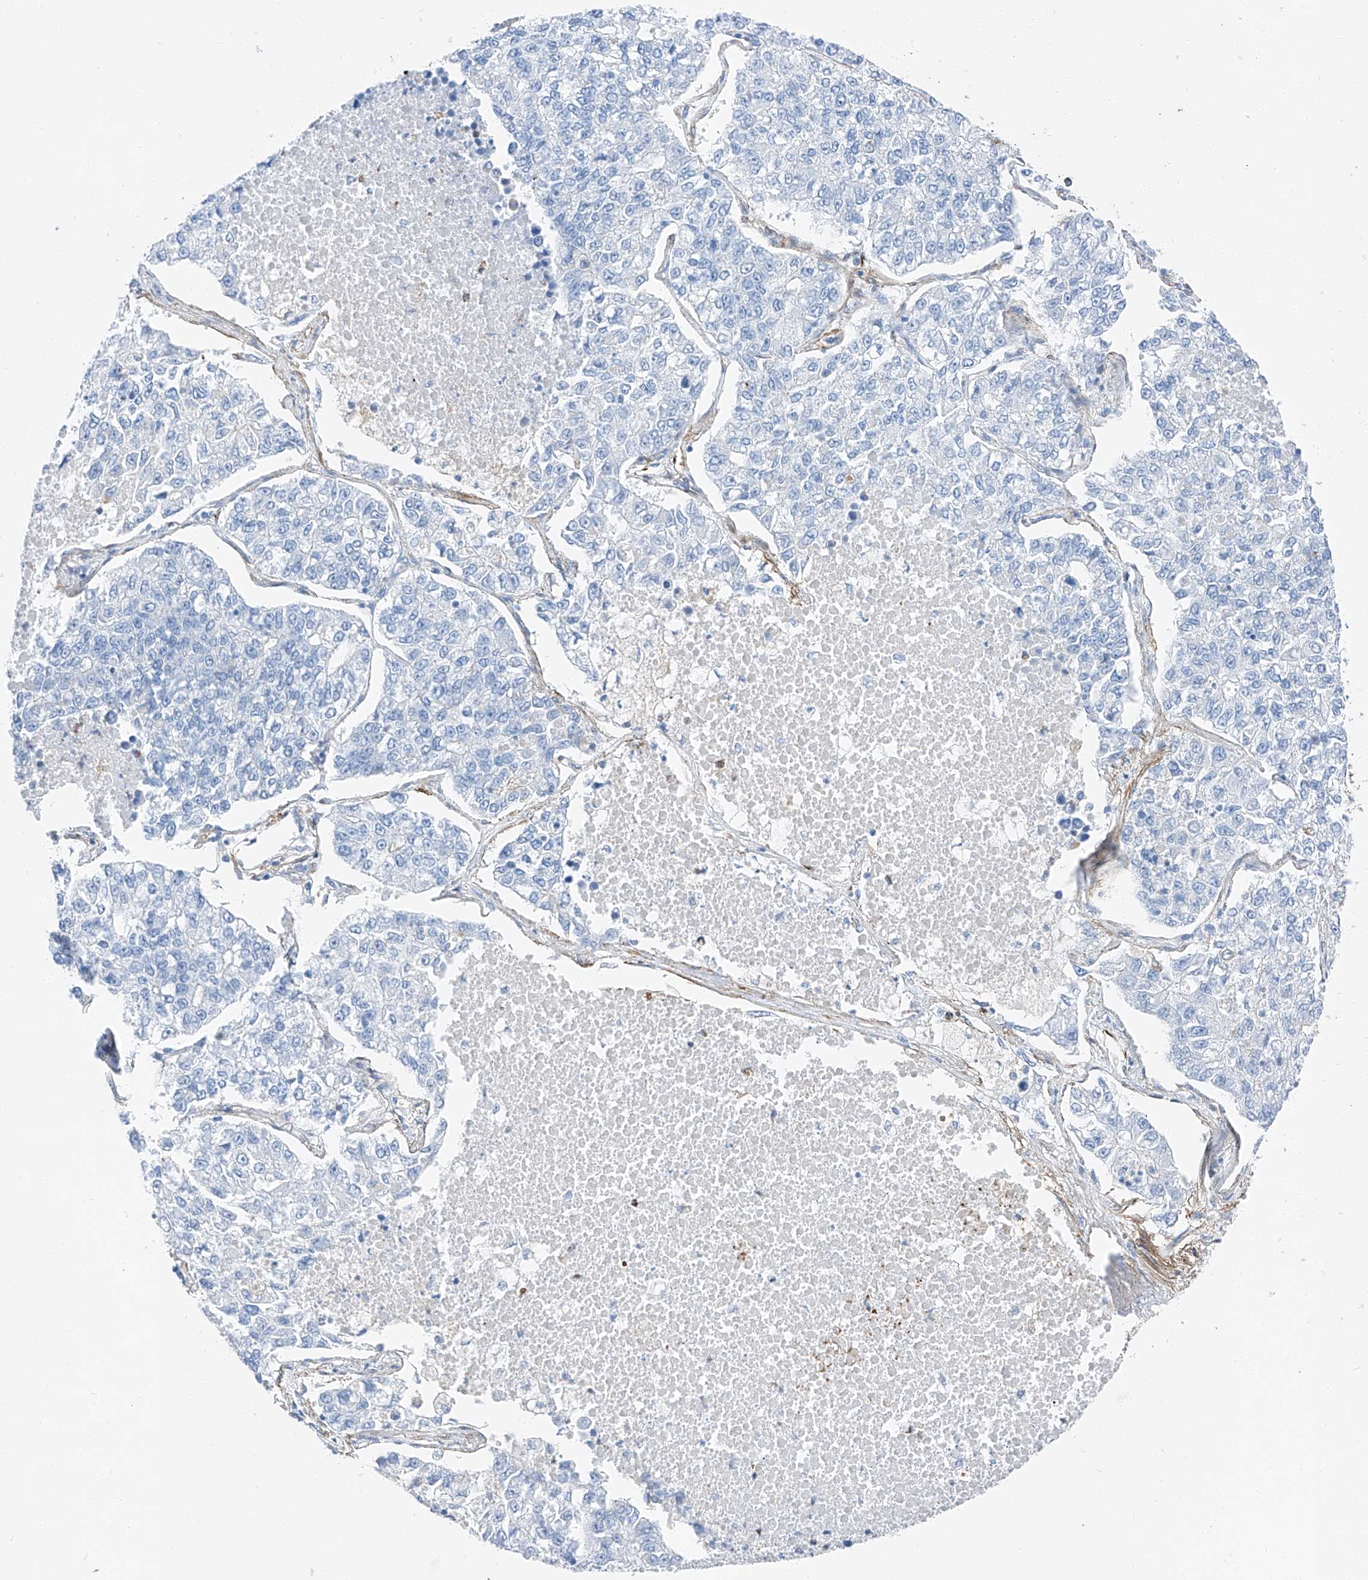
{"staining": {"intensity": "negative", "quantity": "none", "location": "none"}, "tissue": "lung cancer", "cell_type": "Tumor cells", "image_type": "cancer", "snomed": [{"axis": "morphology", "description": "Adenocarcinoma, NOS"}, {"axis": "topography", "description": "Lung"}], "caption": "Immunohistochemistry (IHC) image of lung adenocarcinoma stained for a protein (brown), which exhibits no positivity in tumor cells.", "gene": "ZNF804A", "patient": {"sex": "male", "age": 49}}